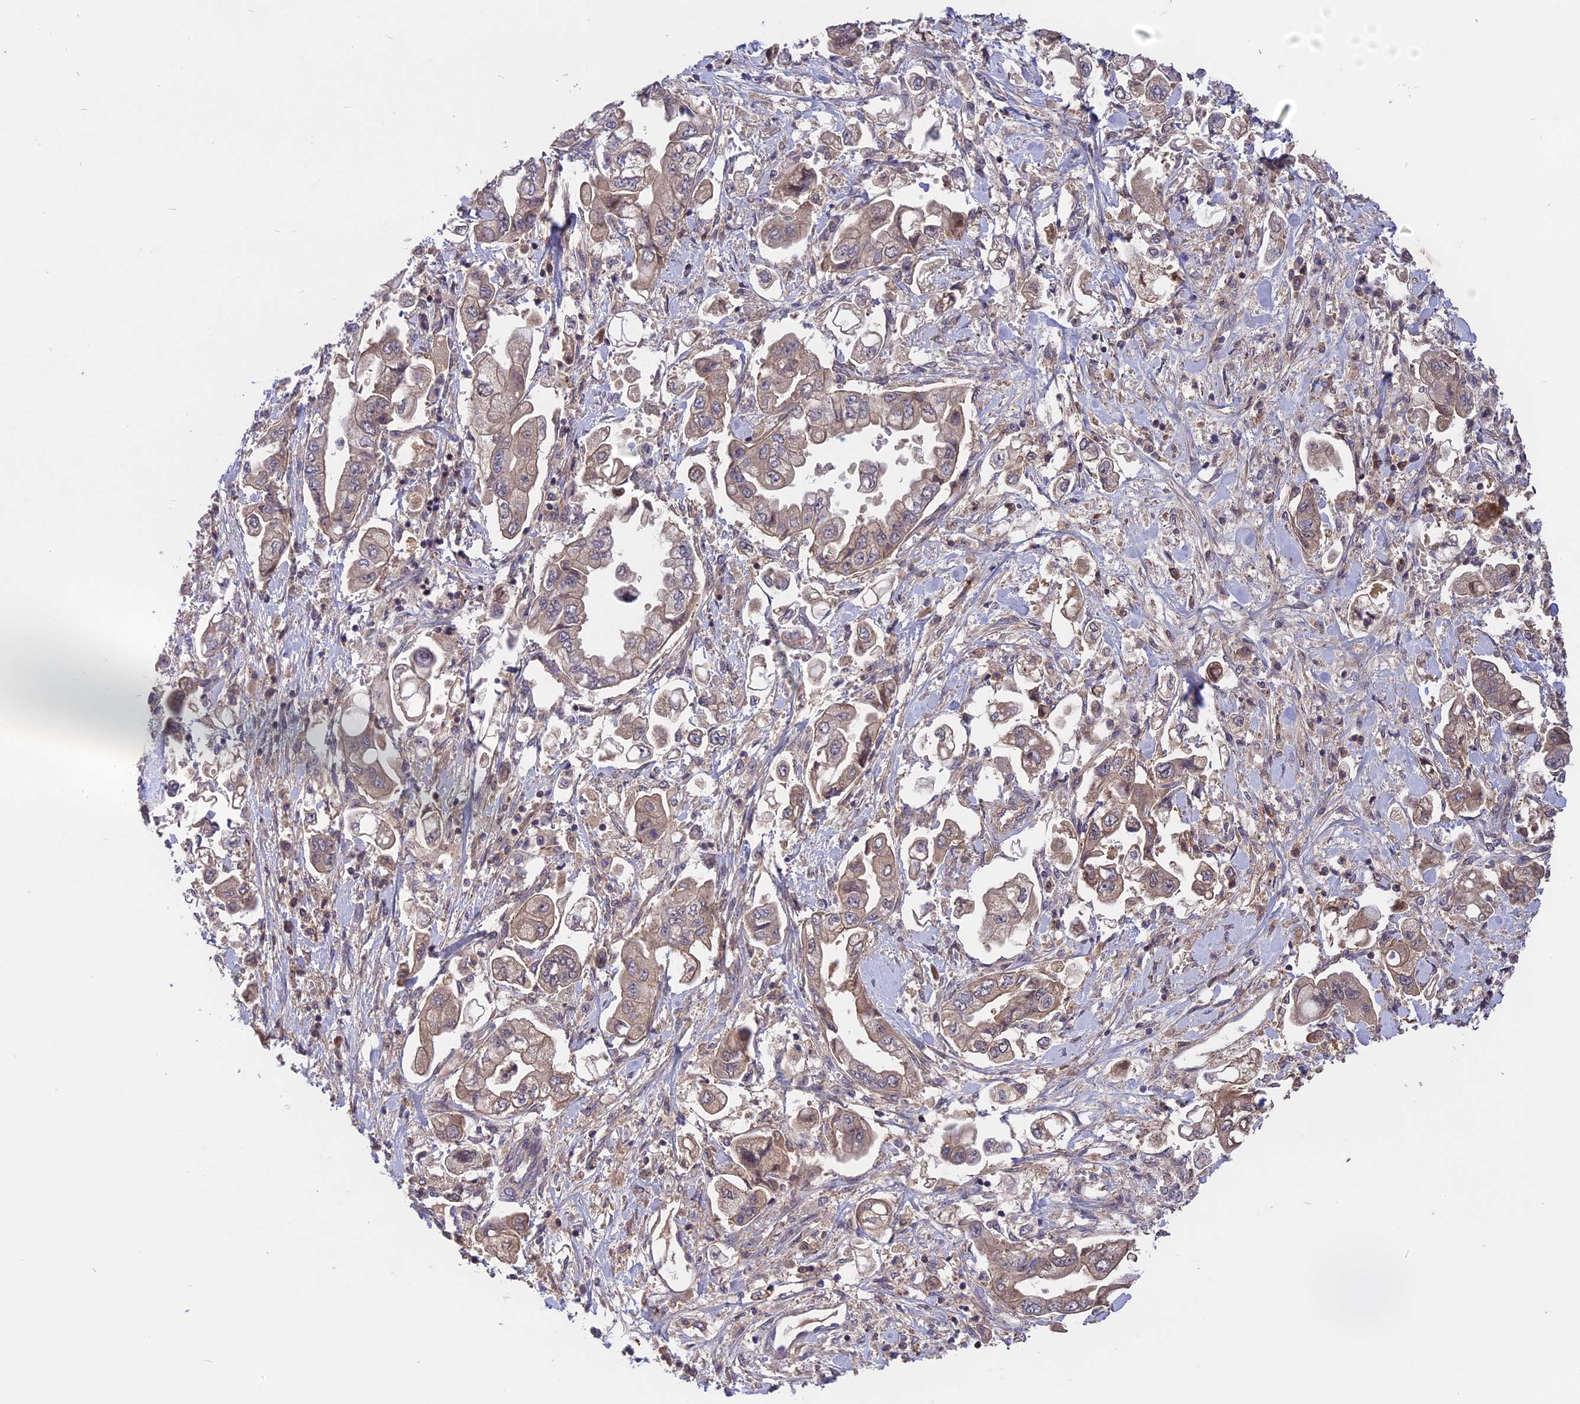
{"staining": {"intensity": "weak", "quantity": ">75%", "location": "cytoplasmic/membranous"}, "tissue": "stomach cancer", "cell_type": "Tumor cells", "image_type": "cancer", "snomed": [{"axis": "morphology", "description": "Adenocarcinoma, NOS"}, {"axis": "topography", "description": "Stomach"}], "caption": "A brown stain labels weak cytoplasmic/membranous expression of a protein in human stomach cancer (adenocarcinoma) tumor cells.", "gene": "ADO", "patient": {"sex": "male", "age": 62}}